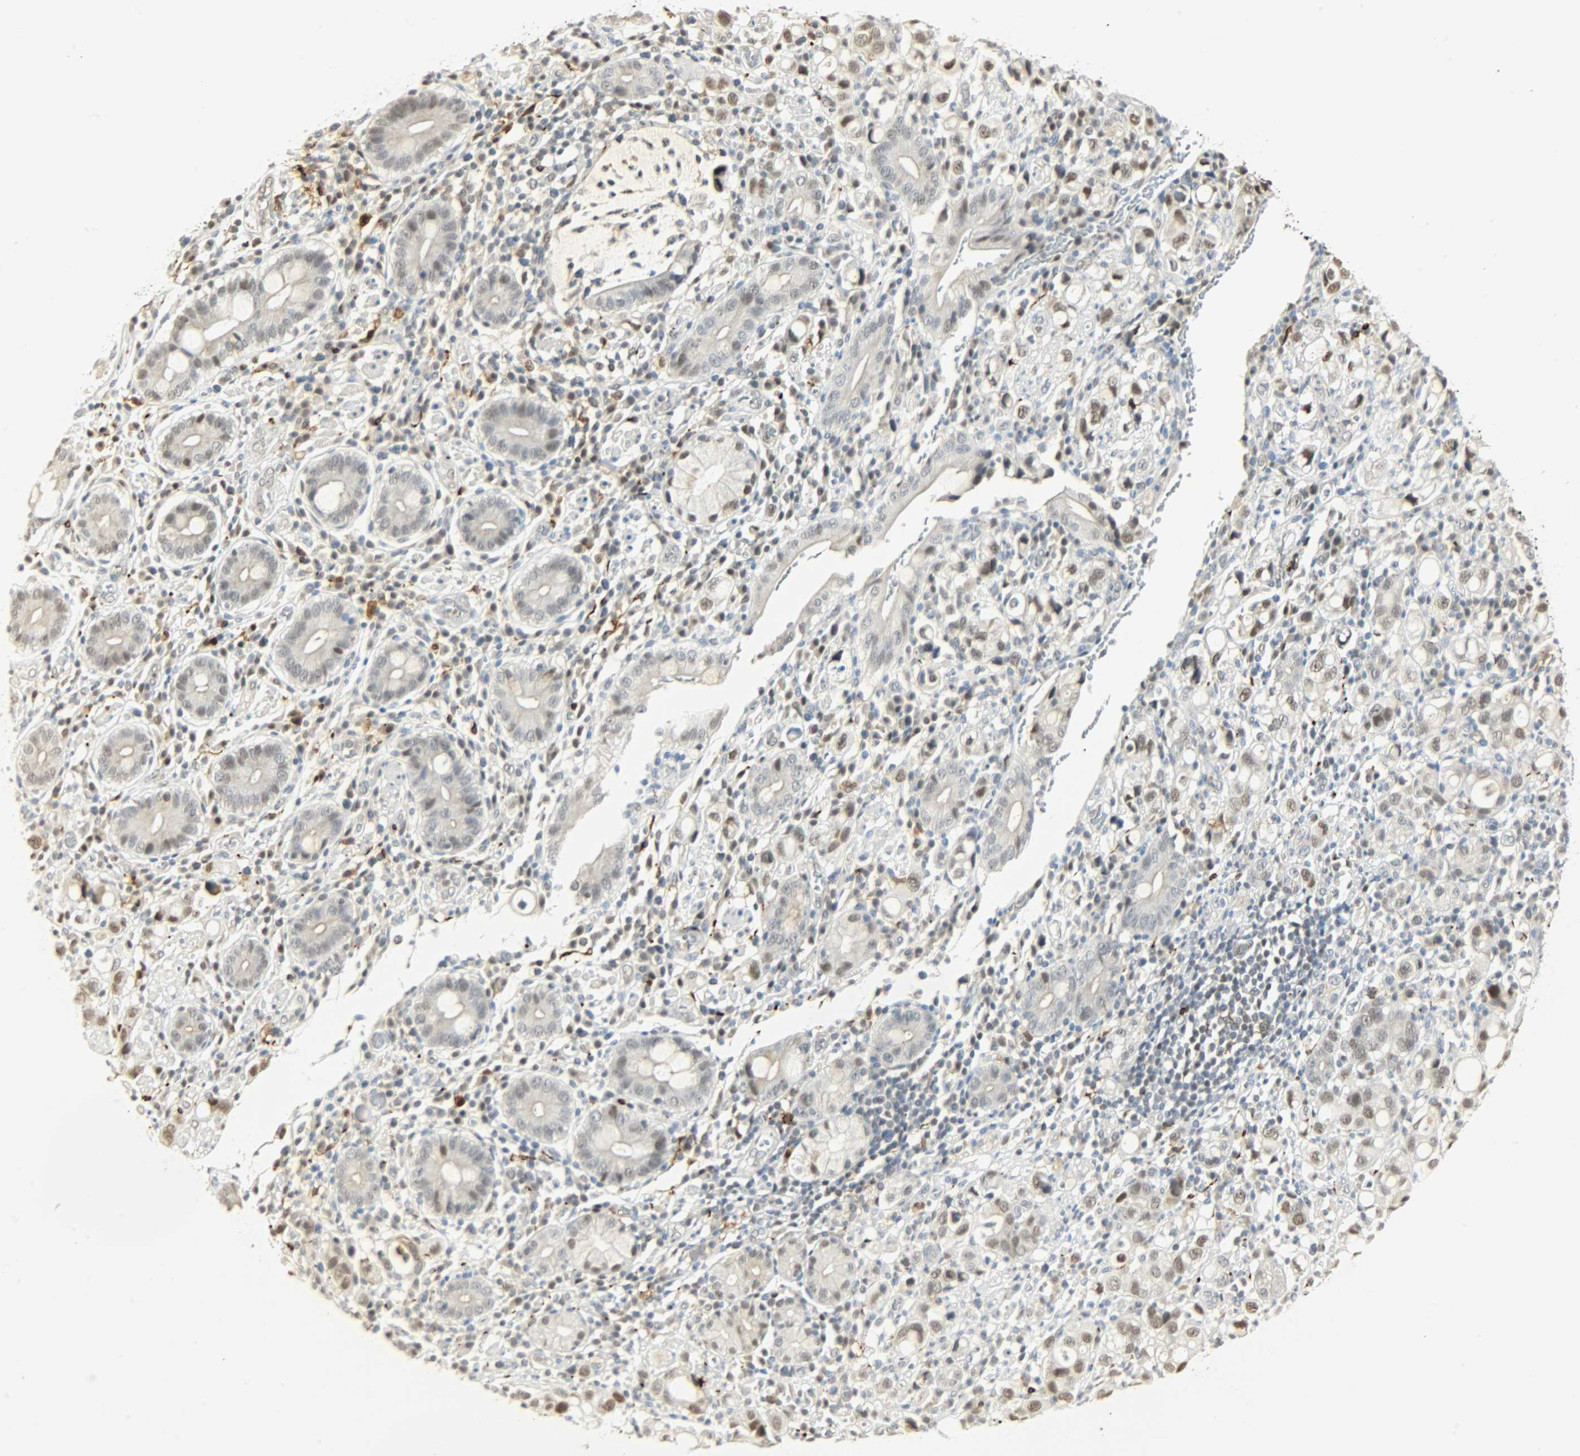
{"staining": {"intensity": "weak", "quantity": ">75%", "location": "nuclear"}, "tissue": "stomach cancer", "cell_type": "Tumor cells", "image_type": "cancer", "snomed": [{"axis": "morphology", "description": "Adenocarcinoma, NOS"}, {"axis": "topography", "description": "Stomach"}], "caption": "Stomach cancer stained with DAB (3,3'-diaminobenzidine) immunohistochemistry (IHC) demonstrates low levels of weak nuclear staining in approximately >75% of tumor cells.", "gene": "NGFR", "patient": {"sex": "female", "age": 75}}